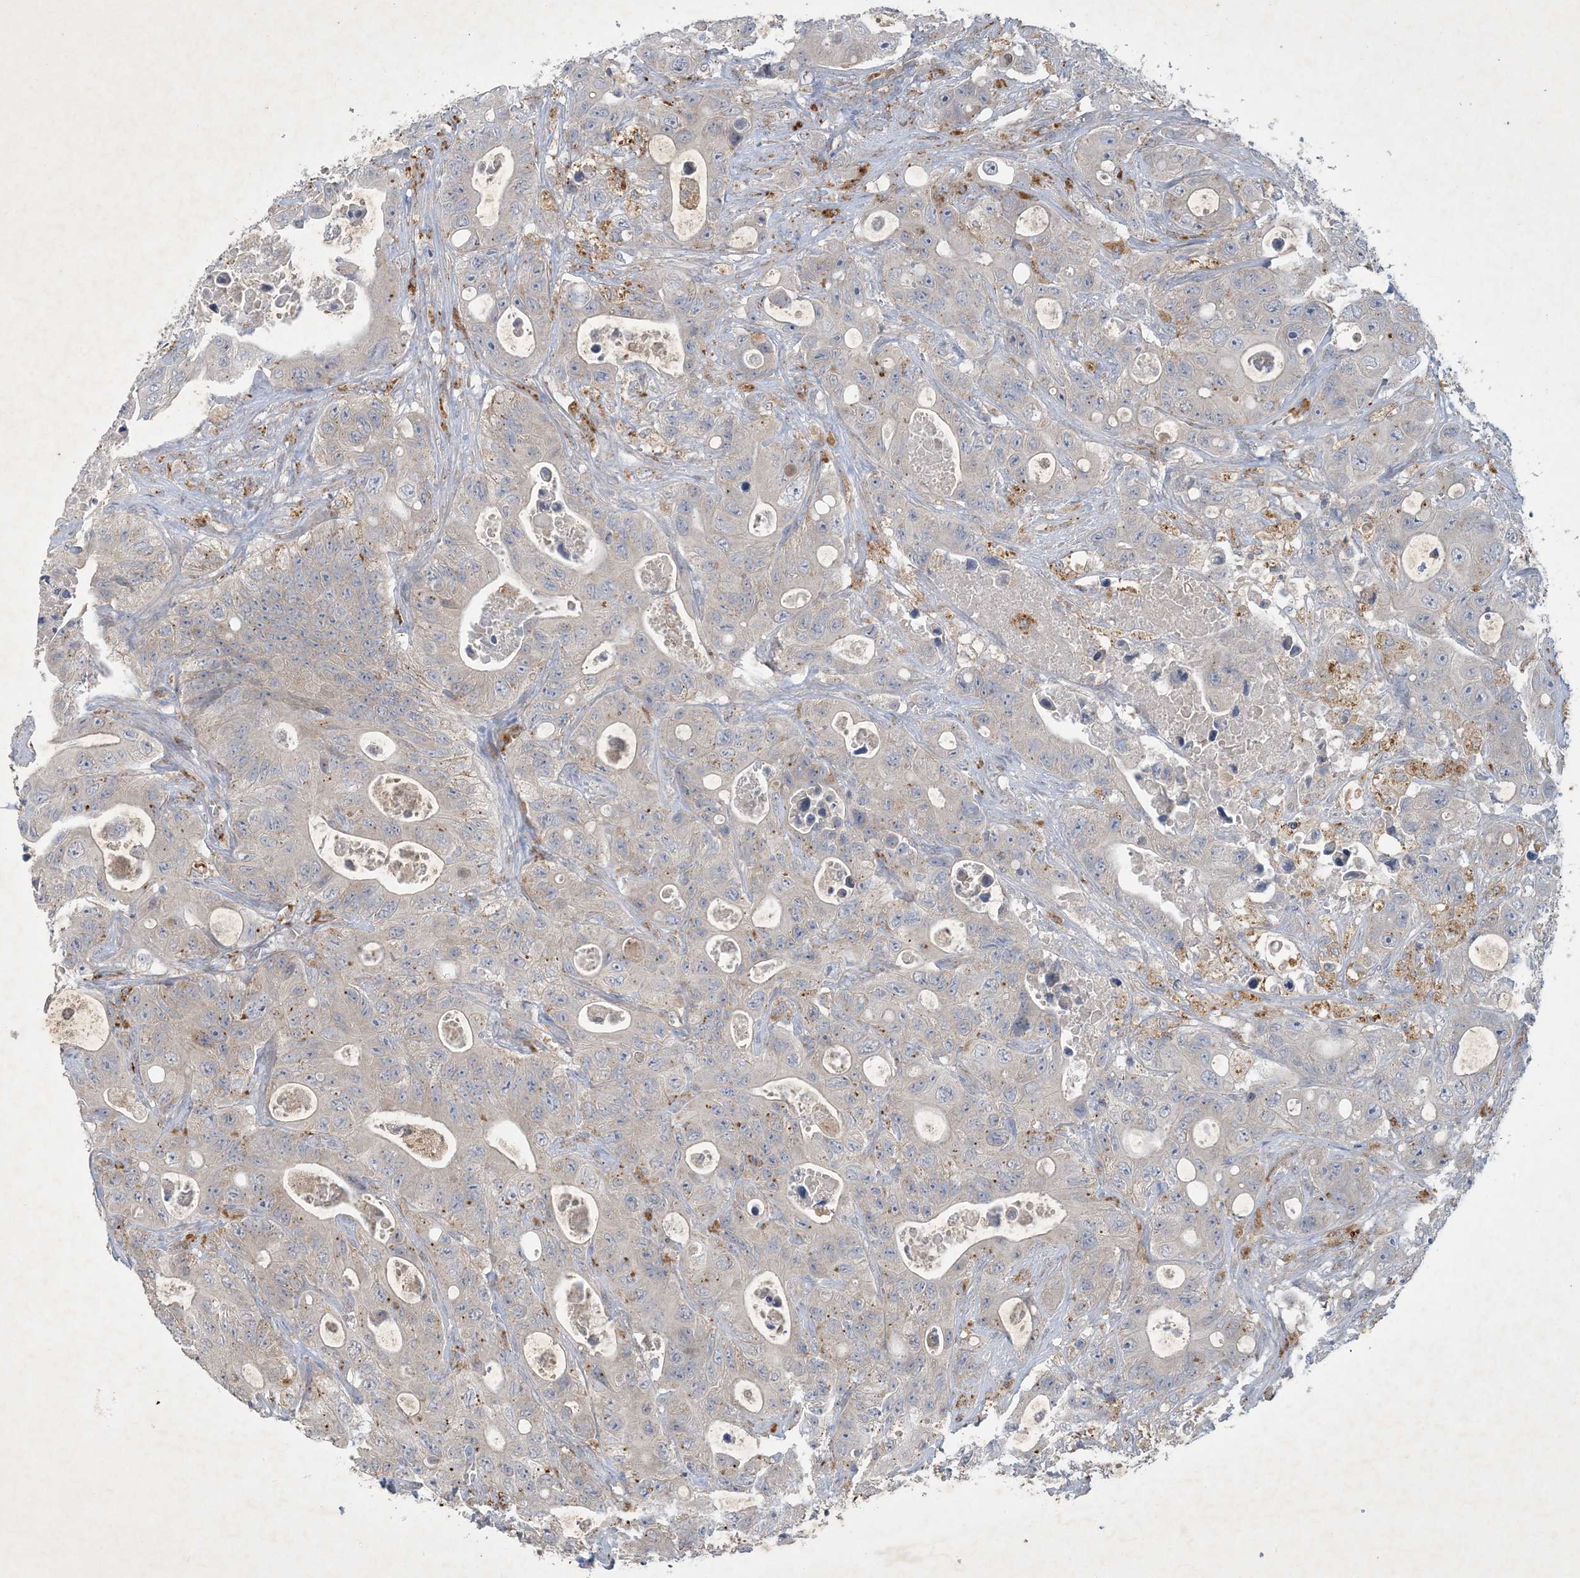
{"staining": {"intensity": "weak", "quantity": "<25%", "location": "cytoplasmic/membranous"}, "tissue": "colorectal cancer", "cell_type": "Tumor cells", "image_type": "cancer", "snomed": [{"axis": "morphology", "description": "Adenocarcinoma, NOS"}, {"axis": "topography", "description": "Colon"}], "caption": "Tumor cells show no significant protein positivity in colorectal adenocarcinoma.", "gene": "MRPS18A", "patient": {"sex": "female", "age": 46}}